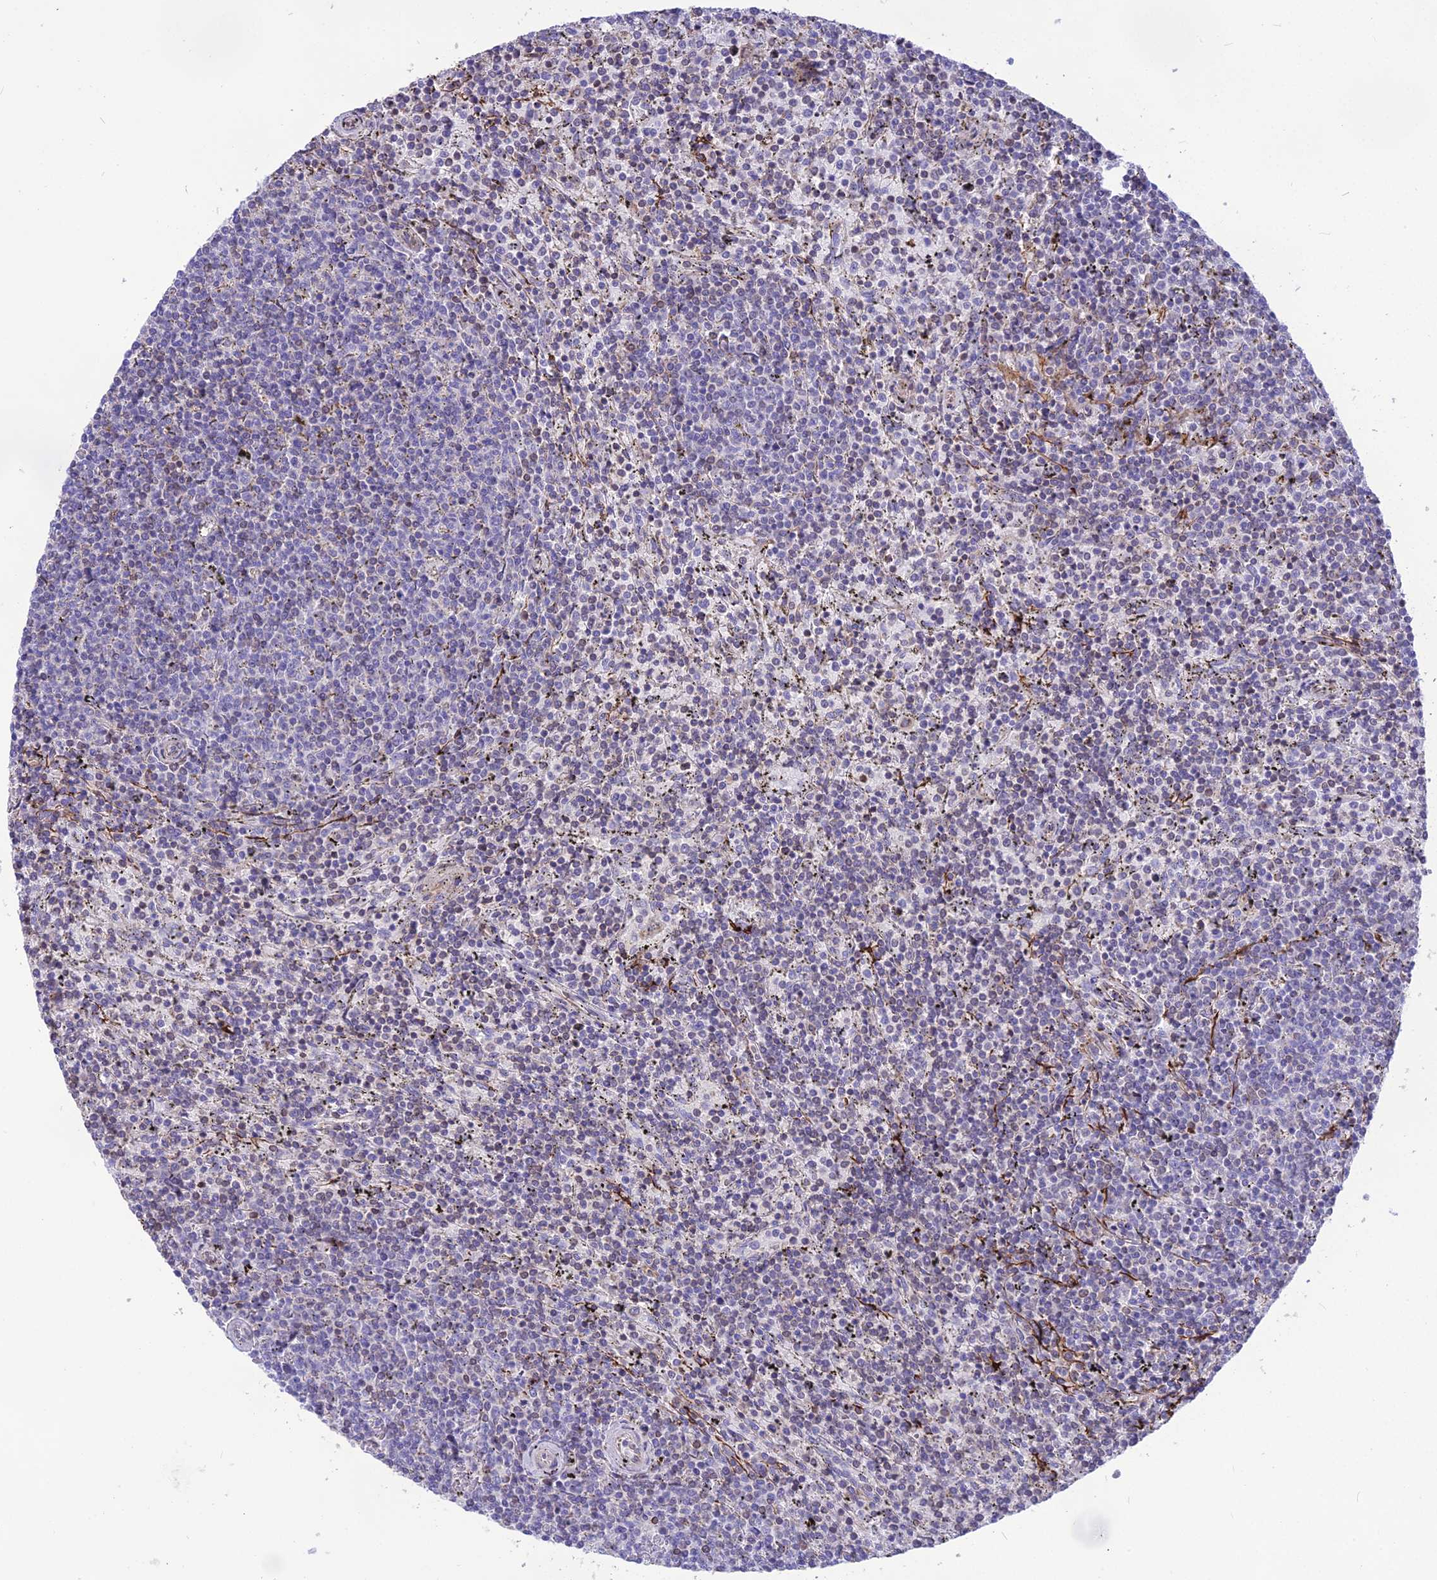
{"staining": {"intensity": "negative", "quantity": "none", "location": "none"}, "tissue": "lymphoma", "cell_type": "Tumor cells", "image_type": "cancer", "snomed": [{"axis": "morphology", "description": "Malignant lymphoma, non-Hodgkin's type, Low grade"}, {"axis": "topography", "description": "Spleen"}], "caption": "This is an immunohistochemistry (IHC) image of low-grade malignant lymphoma, non-Hodgkin's type. There is no positivity in tumor cells.", "gene": "DOC2B", "patient": {"sex": "female", "age": 50}}